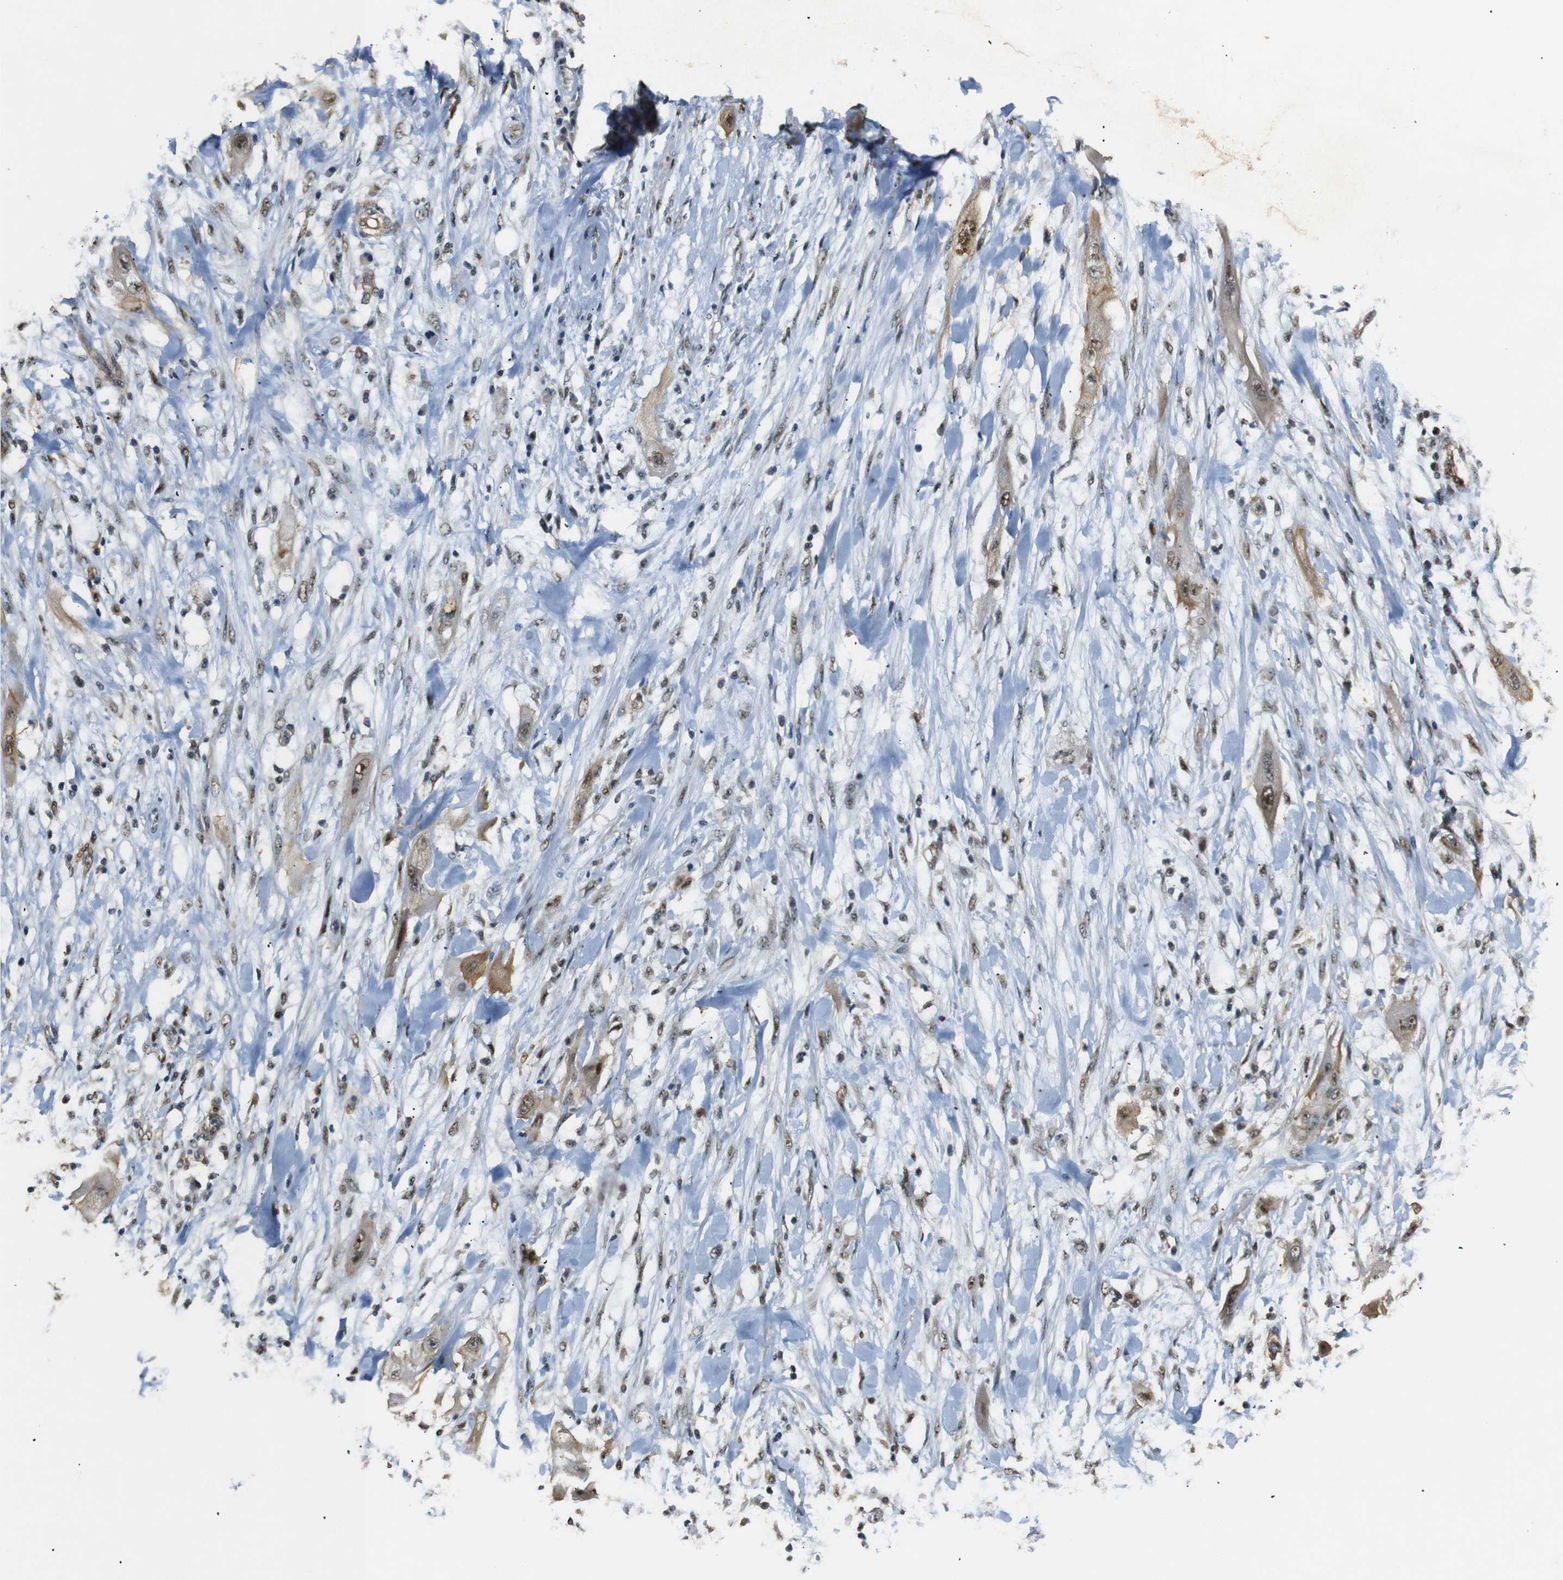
{"staining": {"intensity": "moderate", "quantity": ">75%", "location": "cytoplasmic/membranous,nuclear"}, "tissue": "lung cancer", "cell_type": "Tumor cells", "image_type": "cancer", "snomed": [{"axis": "morphology", "description": "Squamous cell carcinoma, NOS"}, {"axis": "topography", "description": "Lung"}], "caption": "Immunohistochemistry (IHC) of human lung cancer (squamous cell carcinoma) exhibits medium levels of moderate cytoplasmic/membranous and nuclear expression in approximately >75% of tumor cells.", "gene": "PARN", "patient": {"sex": "female", "age": 47}}